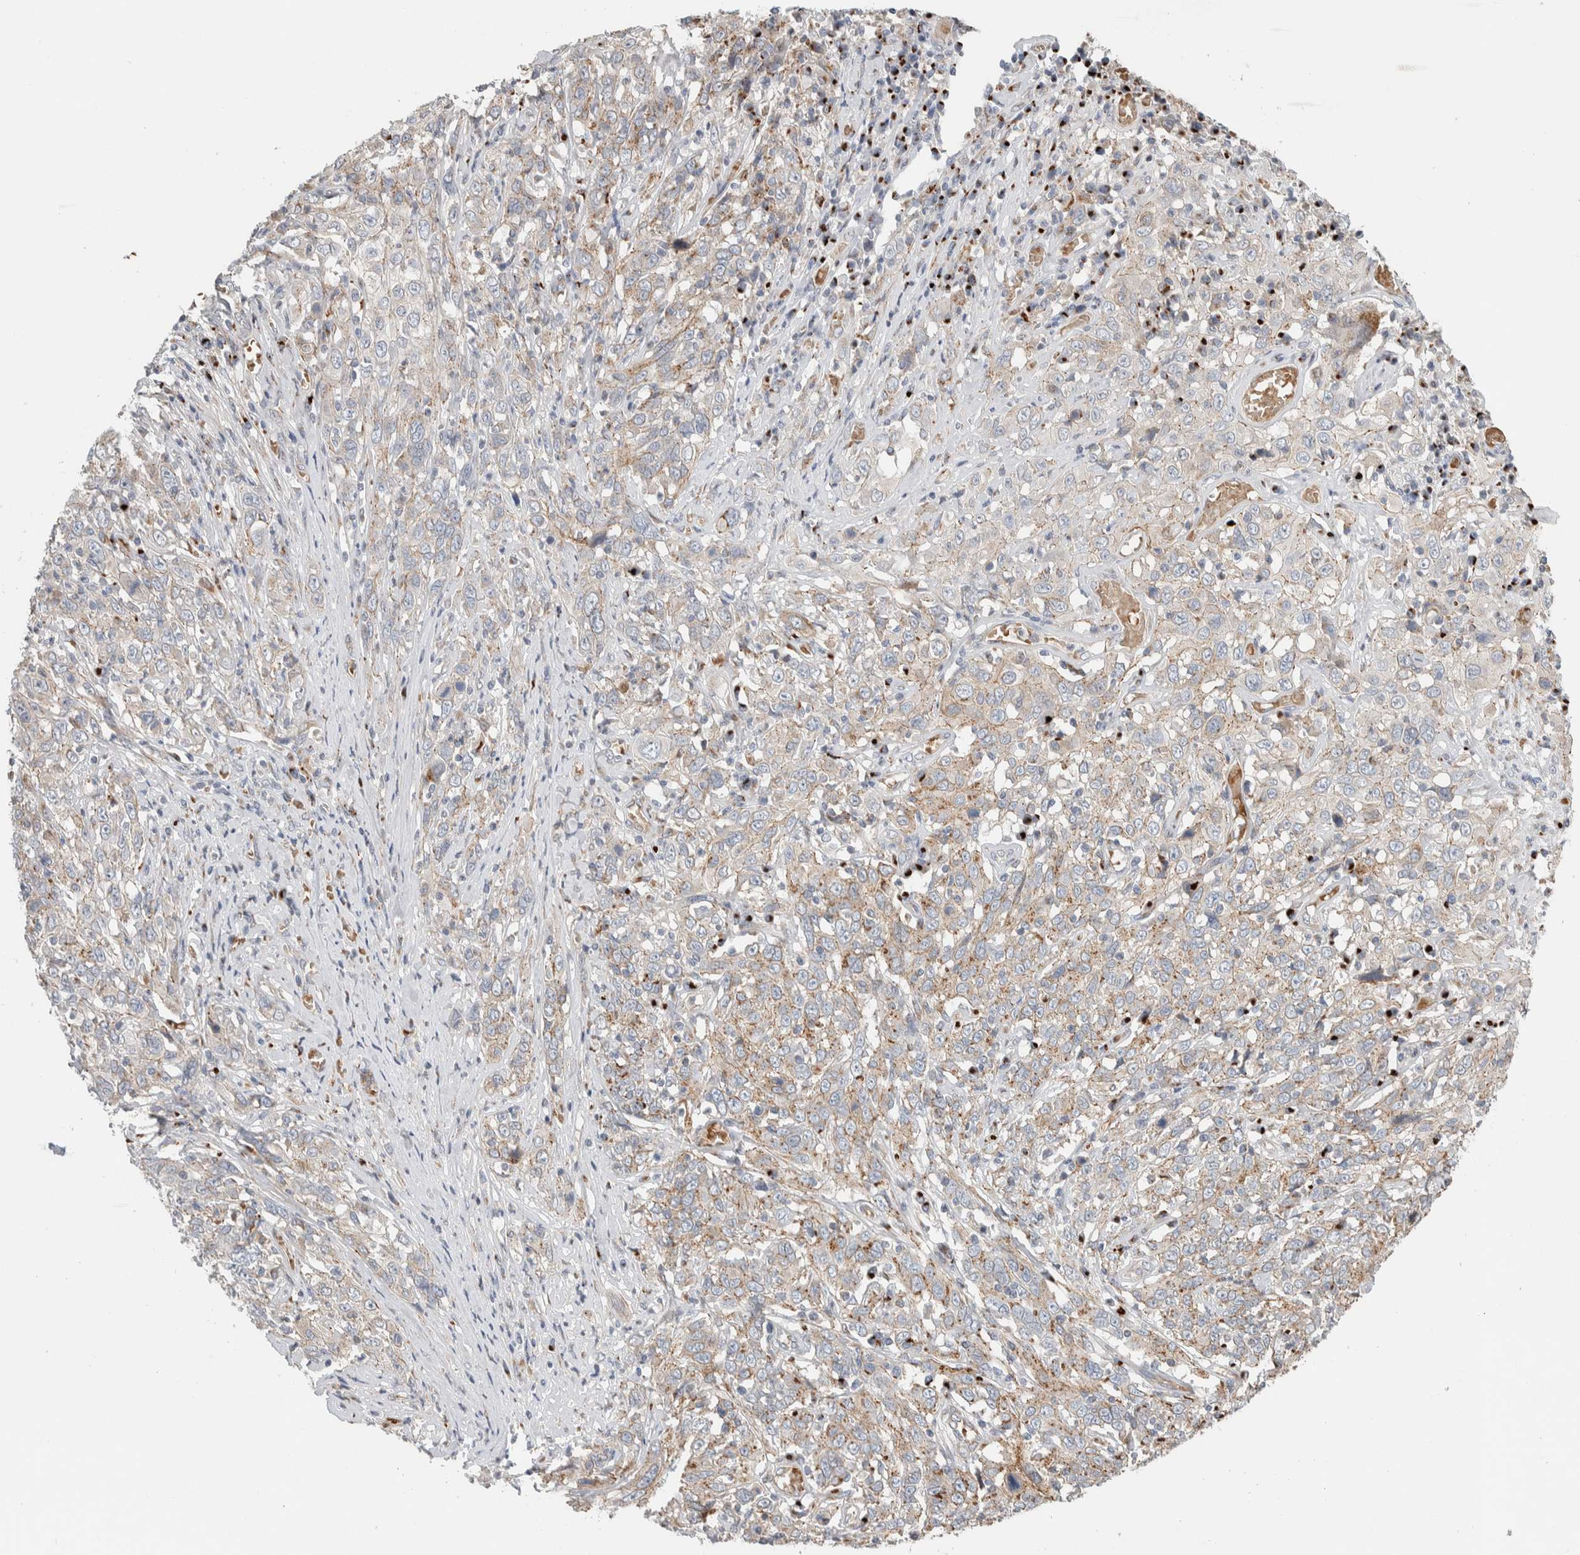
{"staining": {"intensity": "weak", "quantity": "25%-75%", "location": "cytoplasmic/membranous"}, "tissue": "cervical cancer", "cell_type": "Tumor cells", "image_type": "cancer", "snomed": [{"axis": "morphology", "description": "Squamous cell carcinoma, NOS"}, {"axis": "topography", "description": "Cervix"}], "caption": "Brown immunohistochemical staining in cervical cancer (squamous cell carcinoma) demonstrates weak cytoplasmic/membranous expression in about 25%-75% of tumor cells.", "gene": "SLC38A10", "patient": {"sex": "female", "age": 46}}